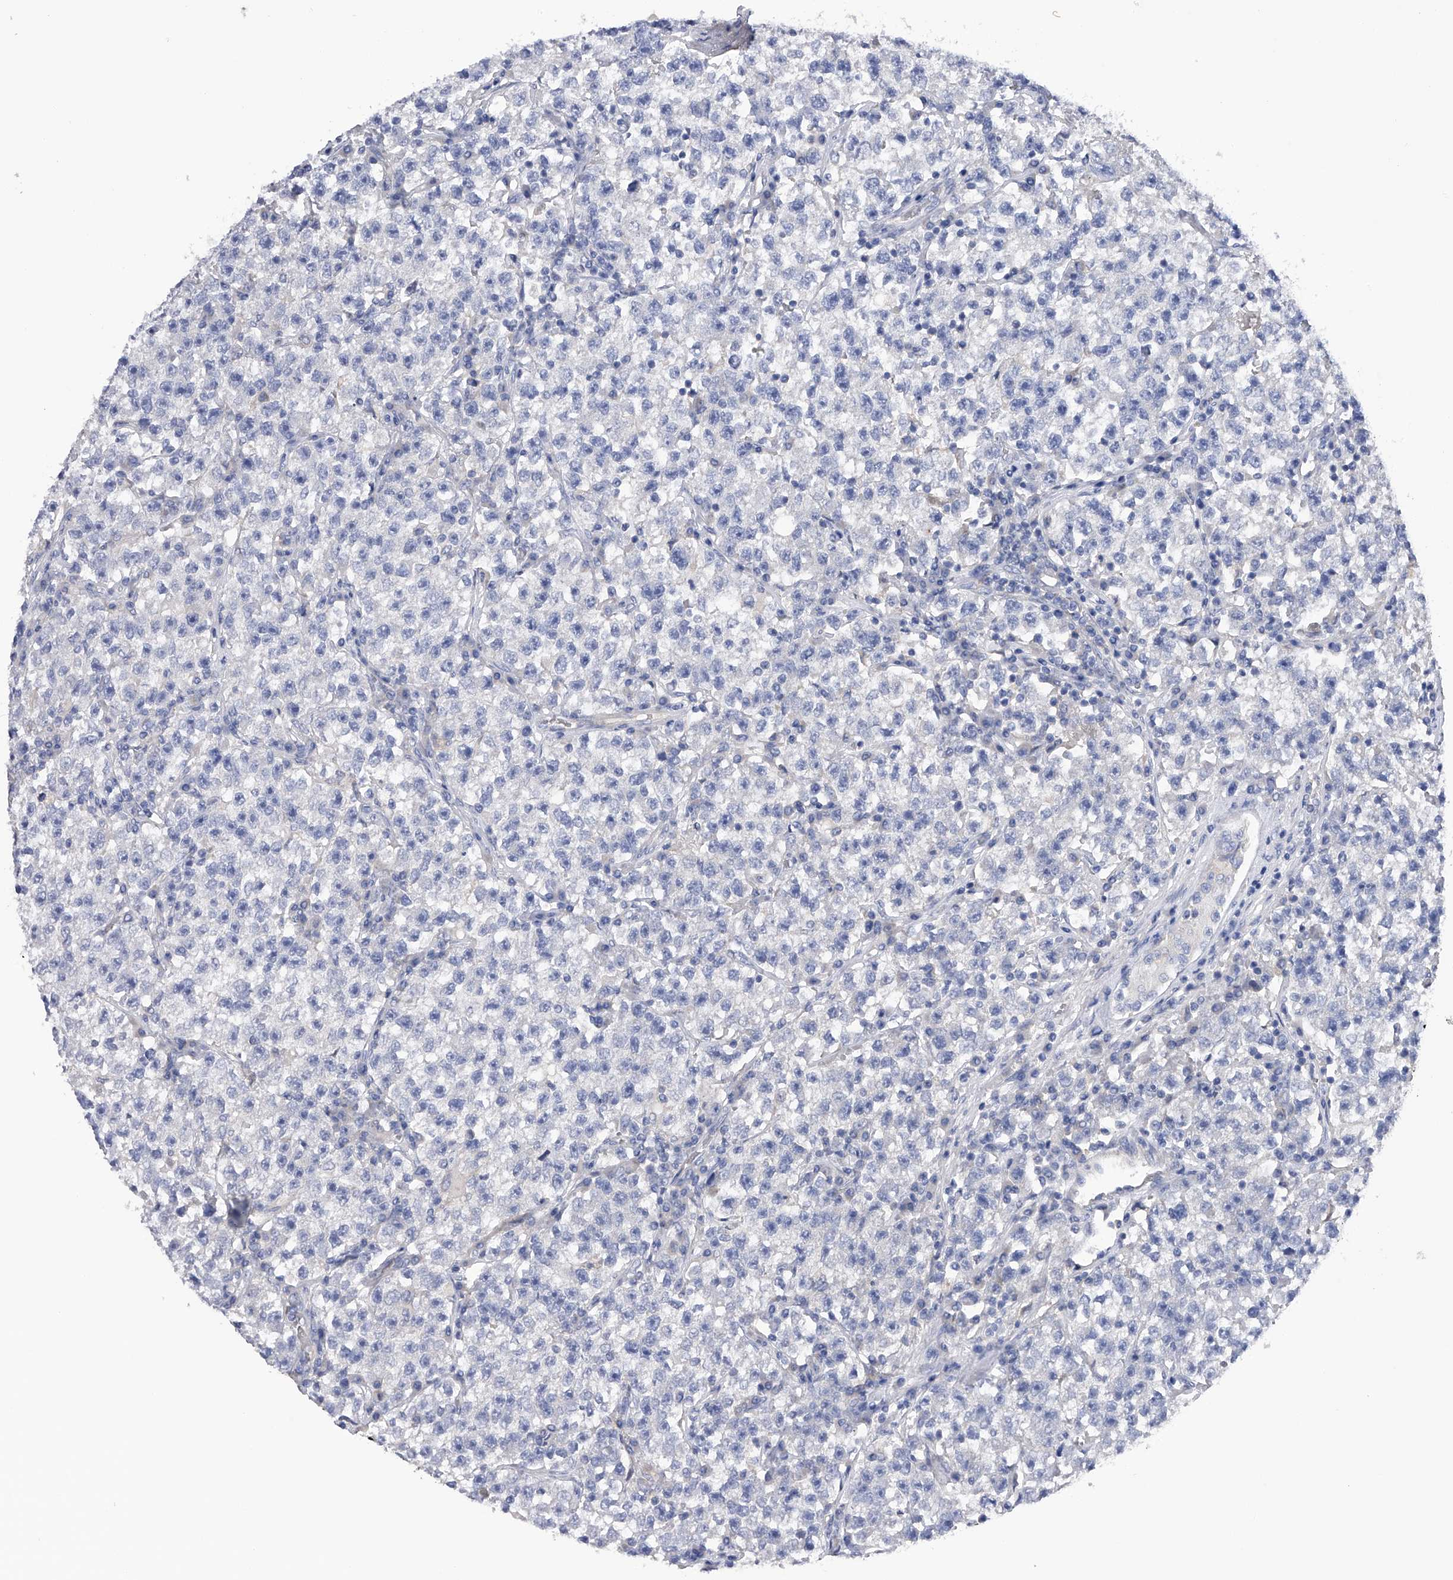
{"staining": {"intensity": "negative", "quantity": "none", "location": "none"}, "tissue": "testis cancer", "cell_type": "Tumor cells", "image_type": "cancer", "snomed": [{"axis": "morphology", "description": "Seminoma, NOS"}, {"axis": "topography", "description": "Testis"}], "caption": "Immunohistochemistry photomicrograph of neoplastic tissue: seminoma (testis) stained with DAB shows no significant protein positivity in tumor cells.", "gene": "RWDD2A", "patient": {"sex": "male", "age": 22}}